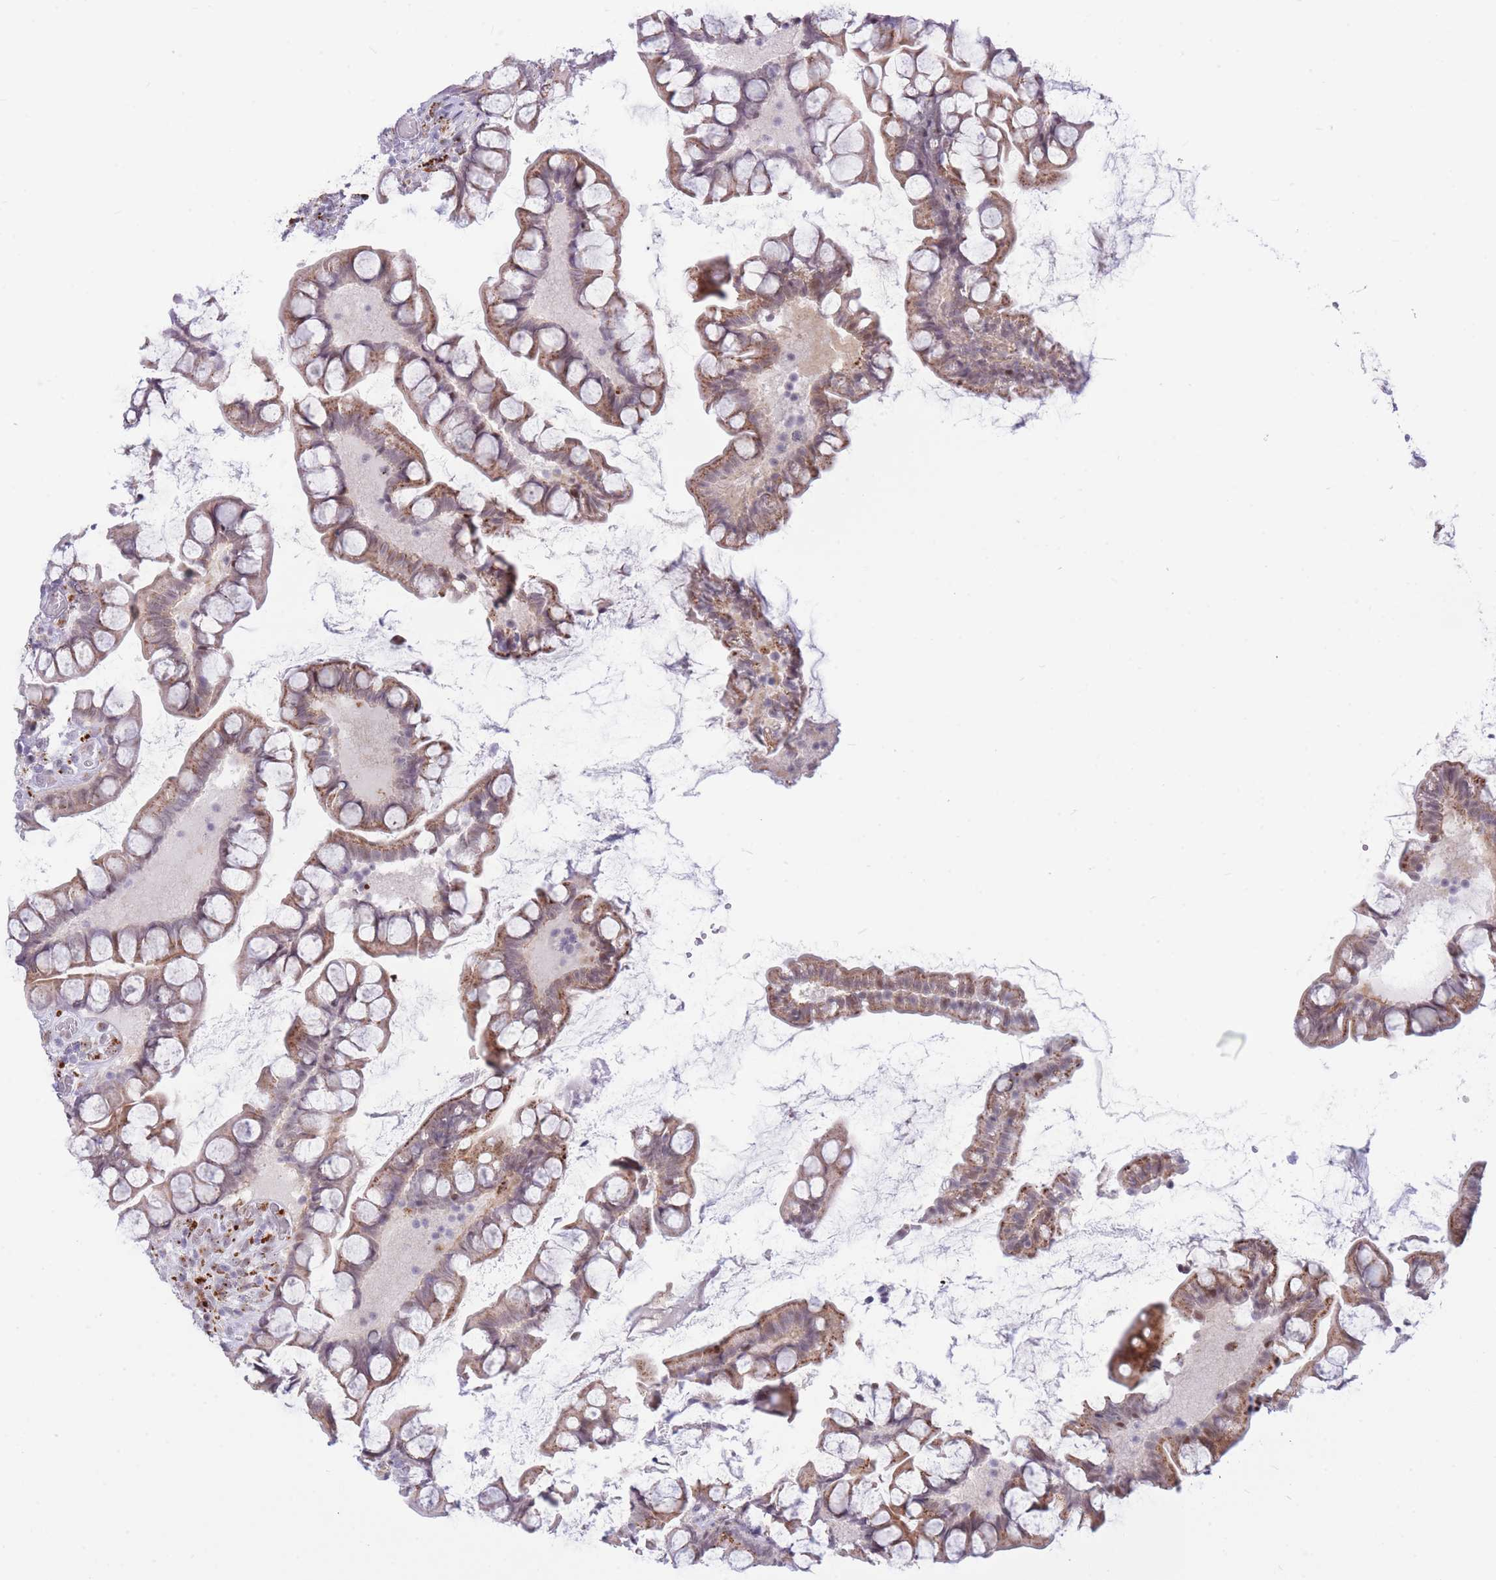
{"staining": {"intensity": "moderate", "quantity": "25%-75%", "location": "cytoplasmic/membranous"}, "tissue": "small intestine", "cell_type": "Glandular cells", "image_type": "normal", "snomed": [{"axis": "morphology", "description": "Normal tissue, NOS"}, {"axis": "topography", "description": "Small intestine"}], "caption": "The immunohistochemical stain labels moderate cytoplasmic/membranous expression in glandular cells of normal small intestine. (Stains: DAB in brown, nuclei in blue, Microscopy: brightfield microscopy at high magnification).", "gene": "INO80C", "patient": {"sex": "male", "age": 70}}